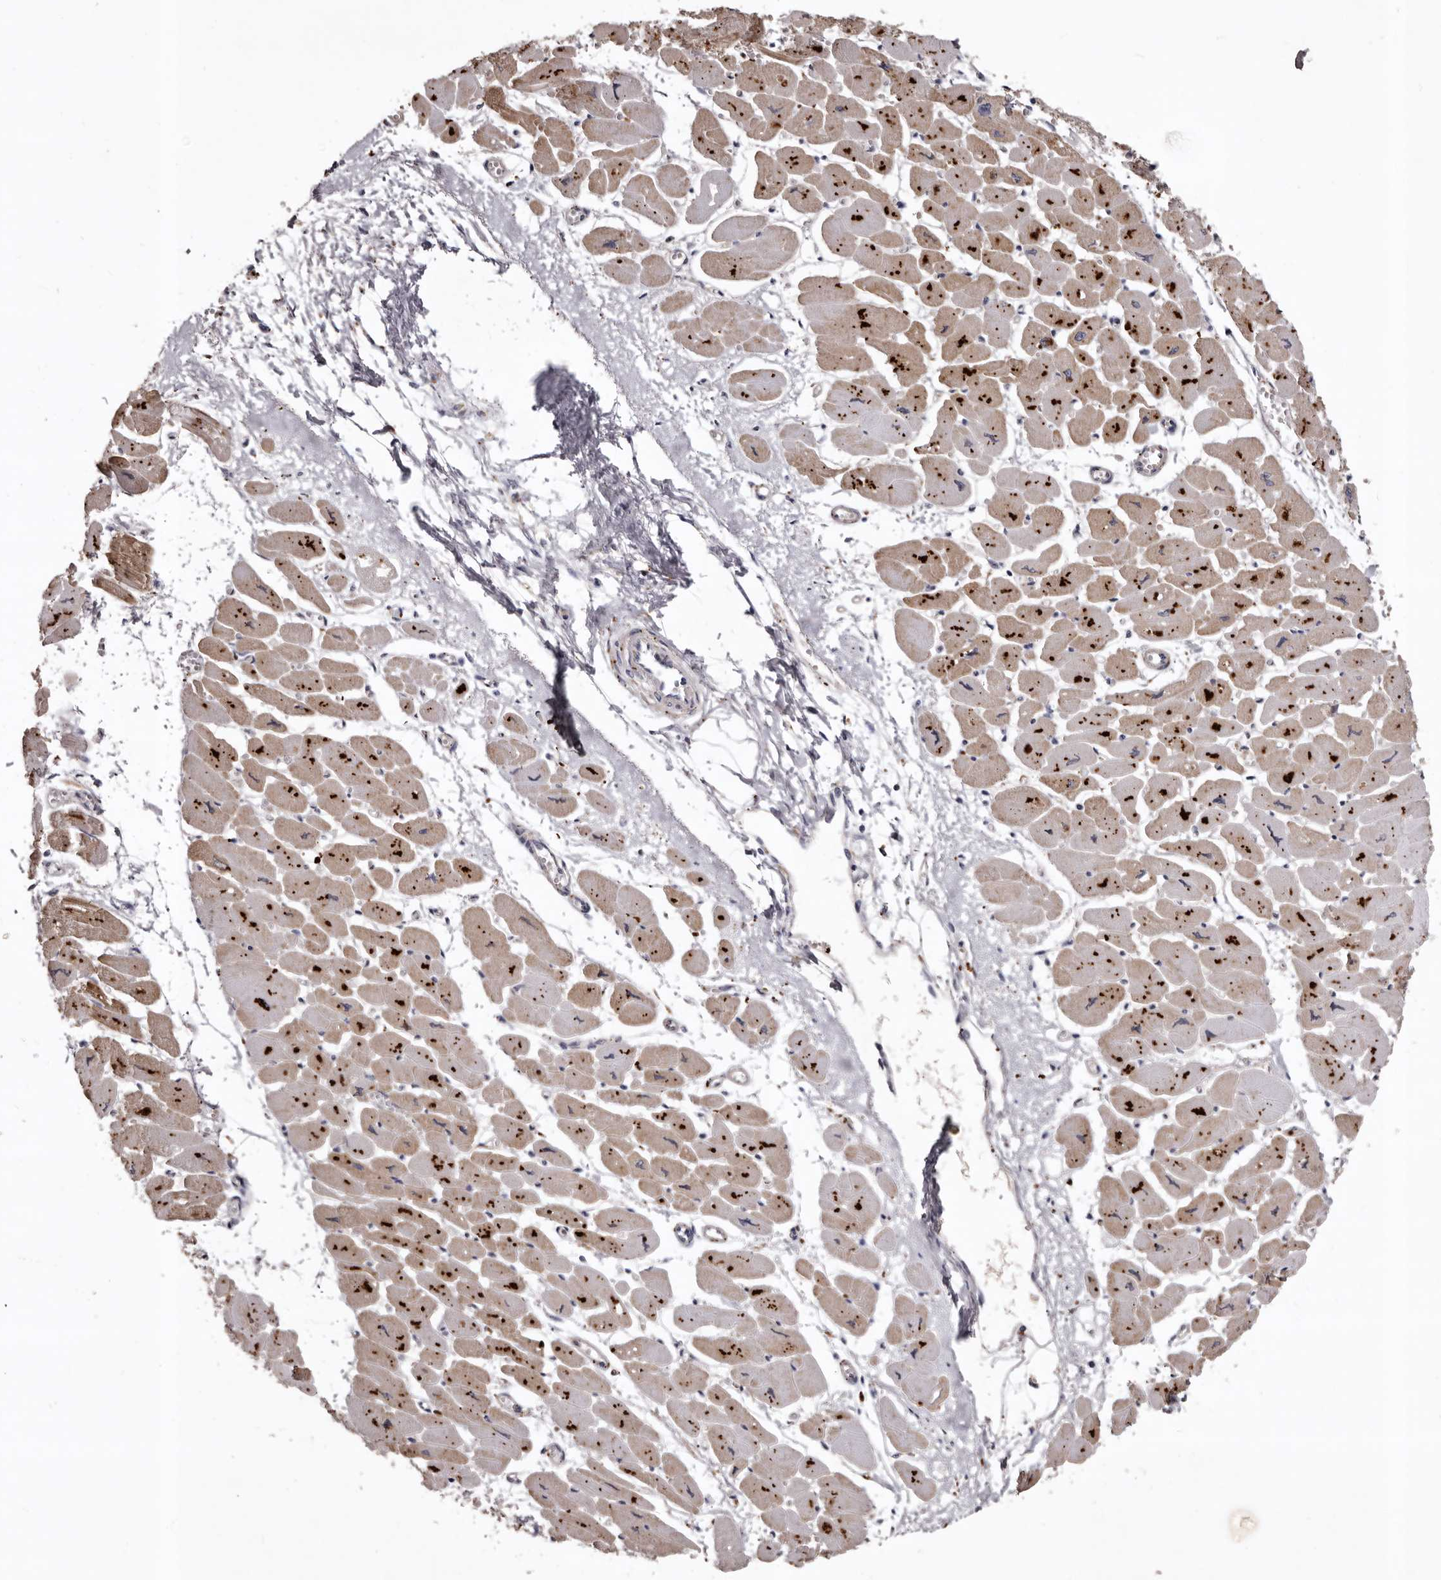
{"staining": {"intensity": "moderate", "quantity": ">75%", "location": "cytoplasmic/membranous"}, "tissue": "heart muscle", "cell_type": "Cardiomyocytes", "image_type": "normal", "snomed": [{"axis": "morphology", "description": "Normal tissue, NOS"}, {"axis": "topography", "description": "Heart"}], "caption": "Immunohistochemistry (DAB) staining of normal human heart muscle demonstrates moderate cytoplasmic/membranous protein positivity in about >75% of cardiomyocytes. The protein is shown in brown color, while the nuclei are stained blue.", "gene": "SLC10A4", "patient": {"sex": "female", "age": 54}}